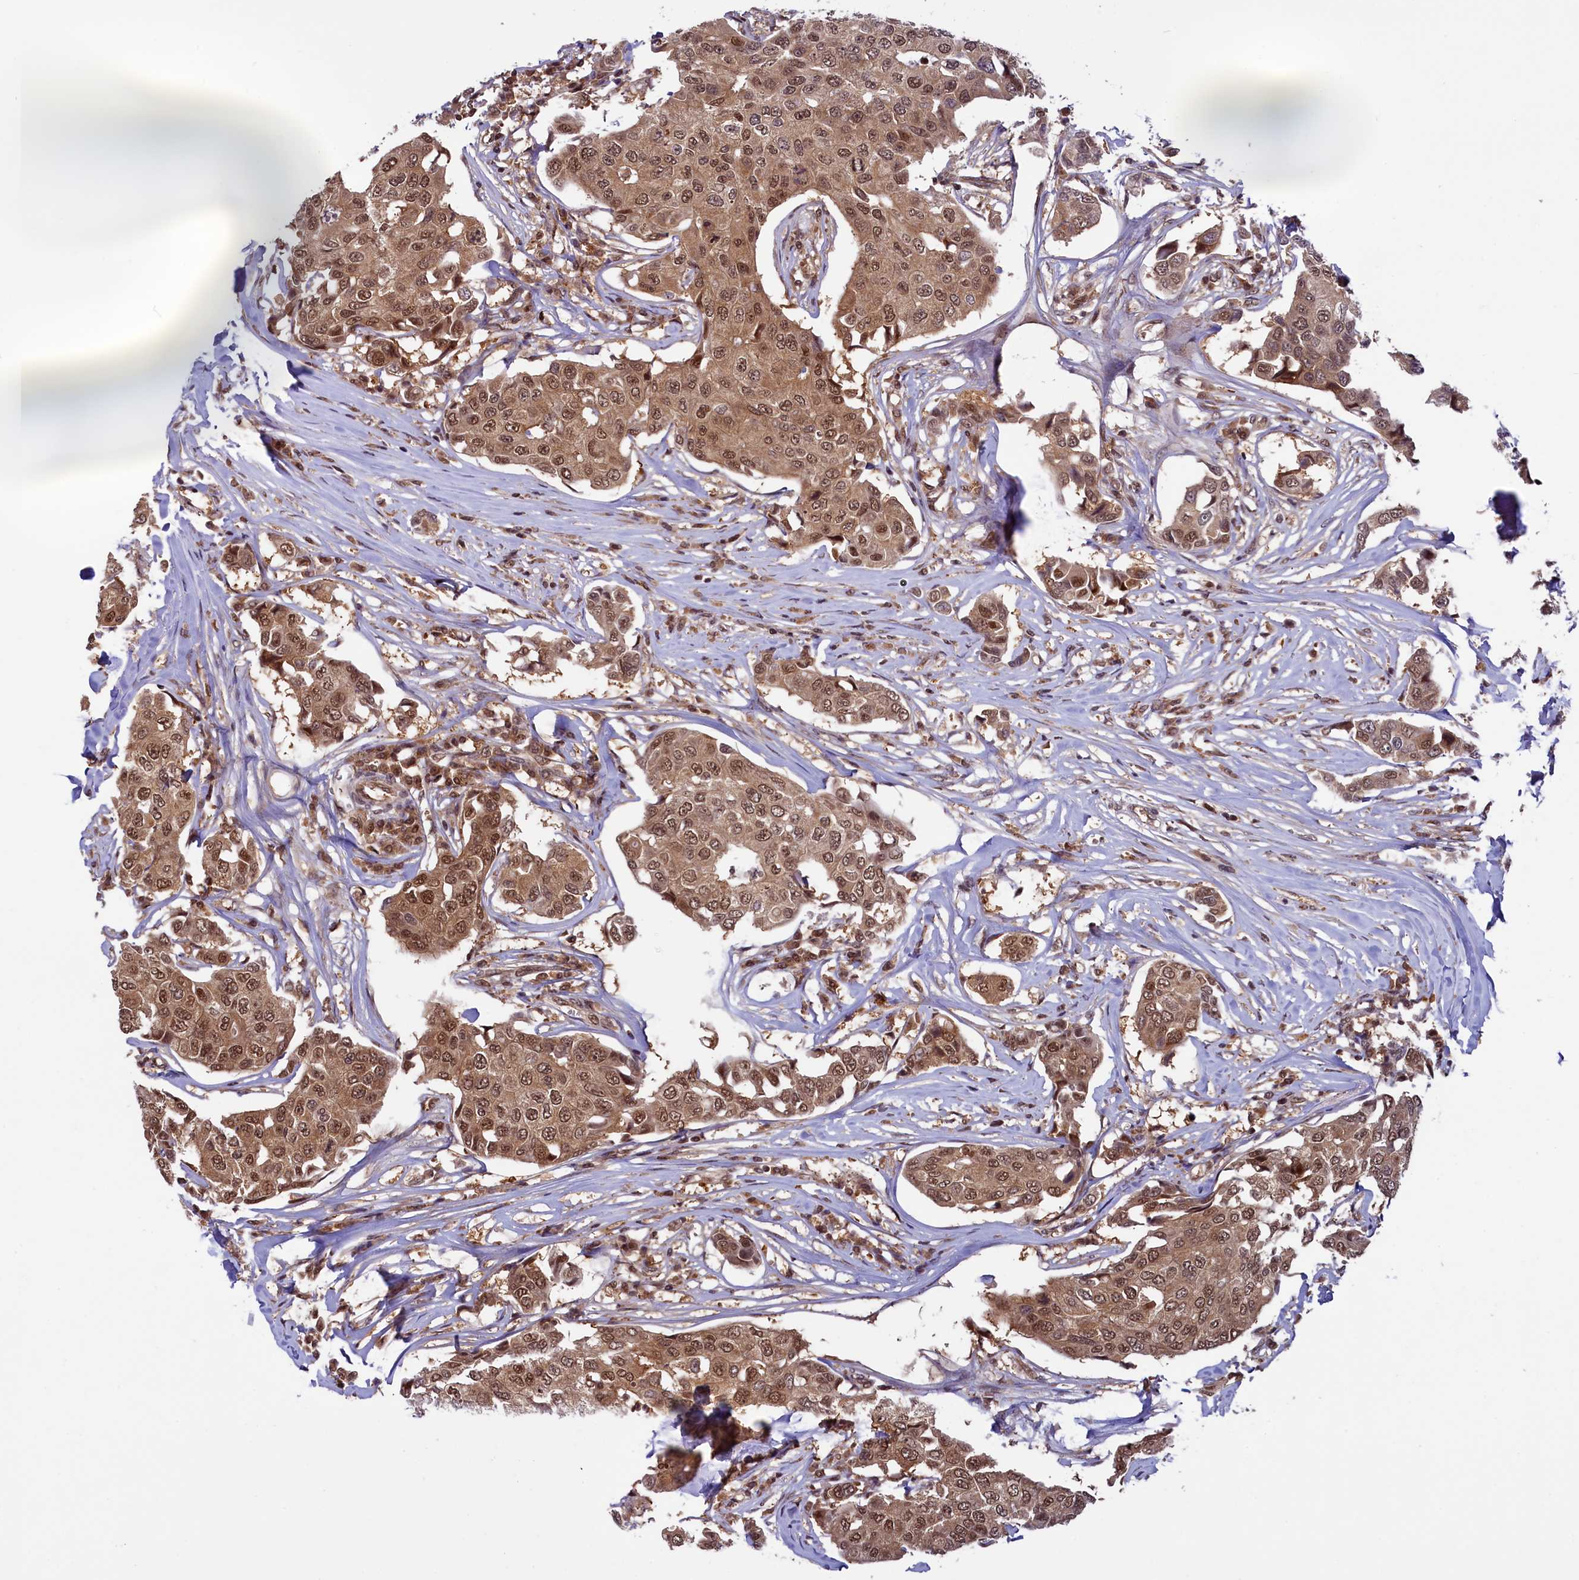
{"staining": {"intensity": "moderate", "quantity": ">75%", "location": "cytoplasmic/membranous,nuclear"}, "tissue": "breast cancer", "cell_type": "Tumor cells", "image_type": "cancer", "snomed": [{"axis": "morphology", "description": "Duct carcinoma"}, {"axis": "topography", "description": "Breast"}], "caption": "This histopathology image demonstrates immunohistochemistry staining of human breast cancer (infiltrating ductal carcinoma), with medium moderate cytoplasmic/membranous and nuclear staining in about >75% of tumor cells.", "gene": "SLC7A6OS", "patient": {"sex": "female", "age": 80}}